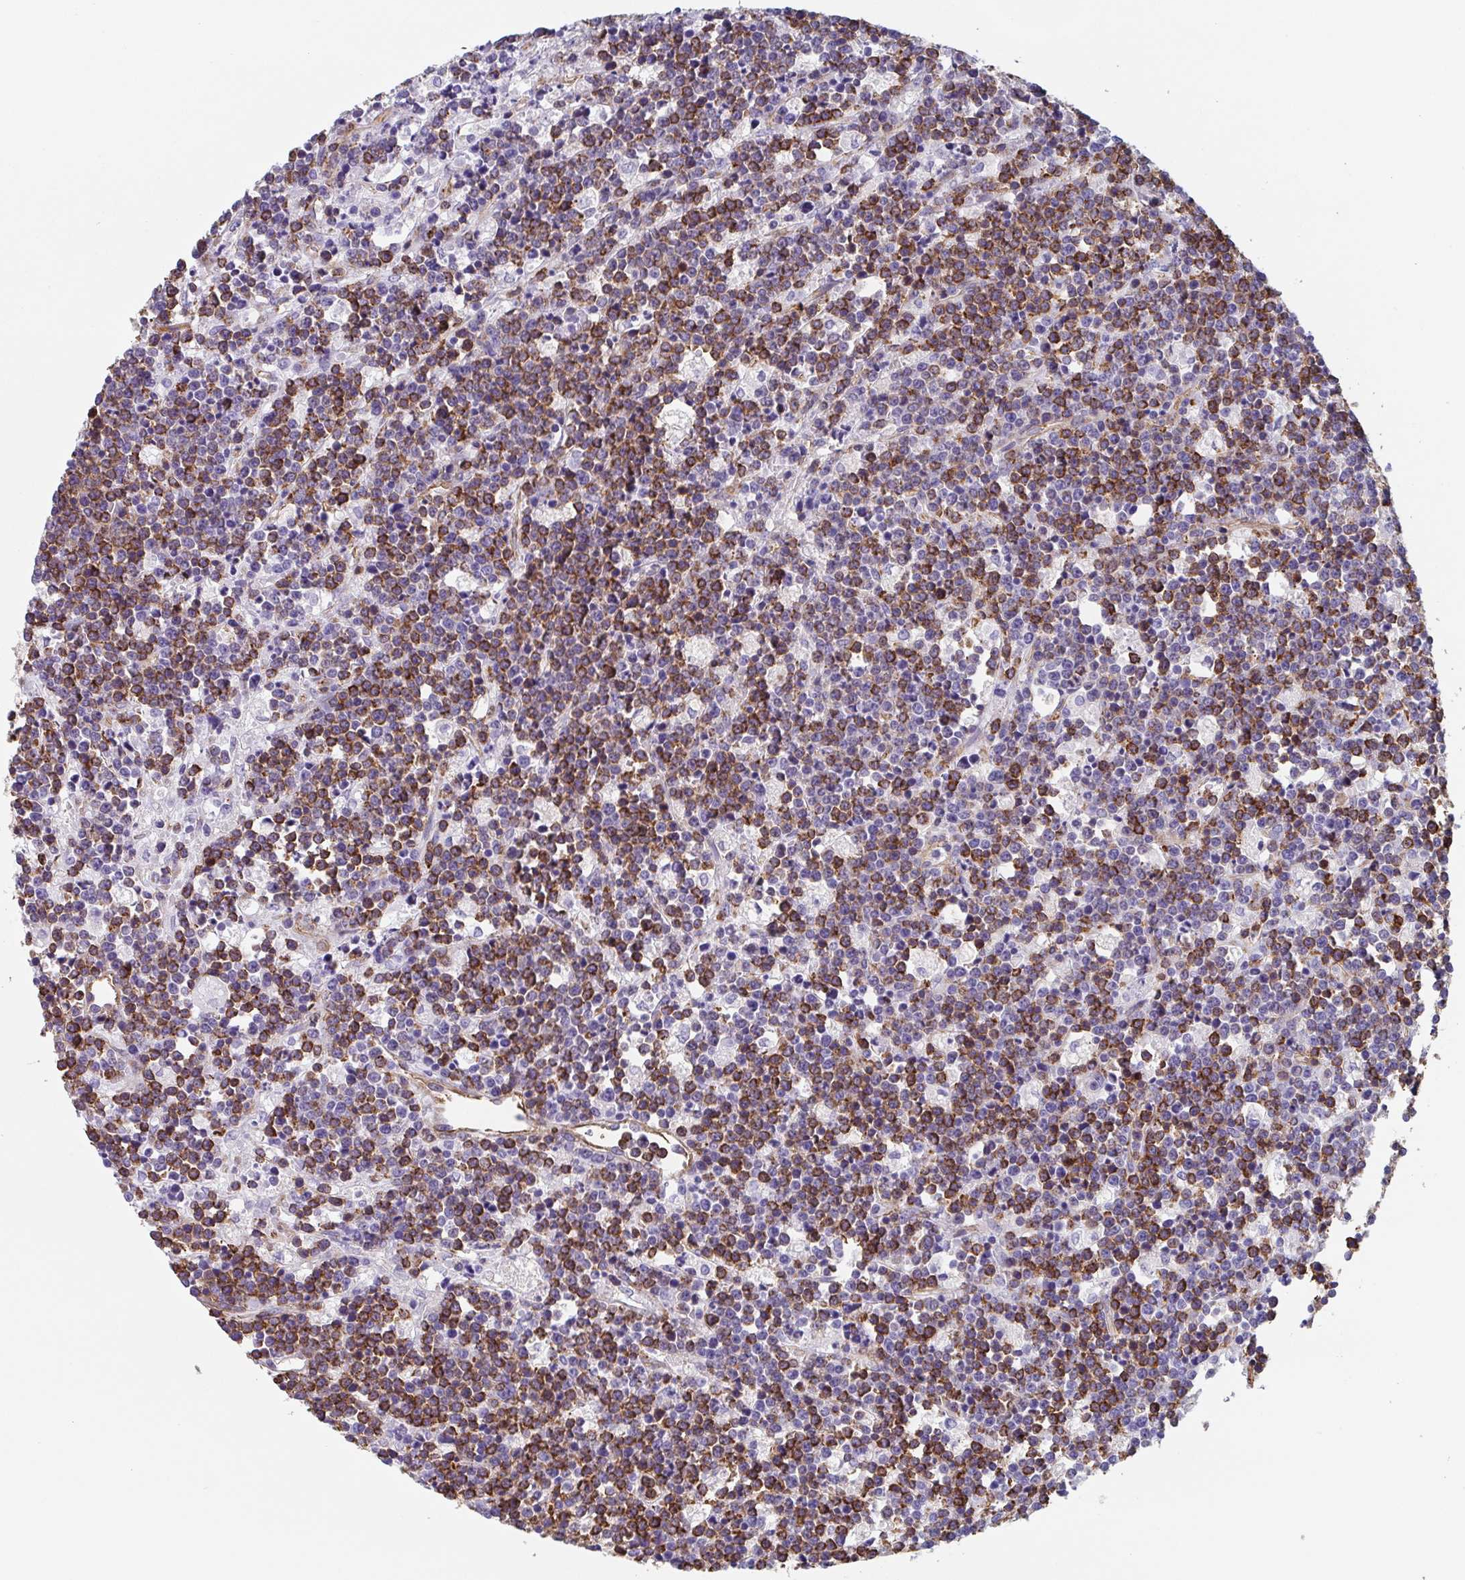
{"staining": {"intensity": "moderate", "quantity": "25%-75%", "location": "cytoplasmic/membranous"}, "tissue": "lymphoma", "cell_type": "Tumor cells", "image_type": "cancer", "snomed": [{"axis": "morphology", "description": "Malignant lymphoma, non-Hodgkin's type, High grade"}, {"axis": "topography", "description": "Ovary"}], "caption": "A photomicrograph showing moderate cytoplasmic/membranous expression in approximately 25%-75% of tumor cells in high-grade malignant lymphoma, non-Hodgkin's type, as visualized by brown immunohistochemical staining.", "gene": "DBN1", "patient": {"sex": "female", "age": 56}}